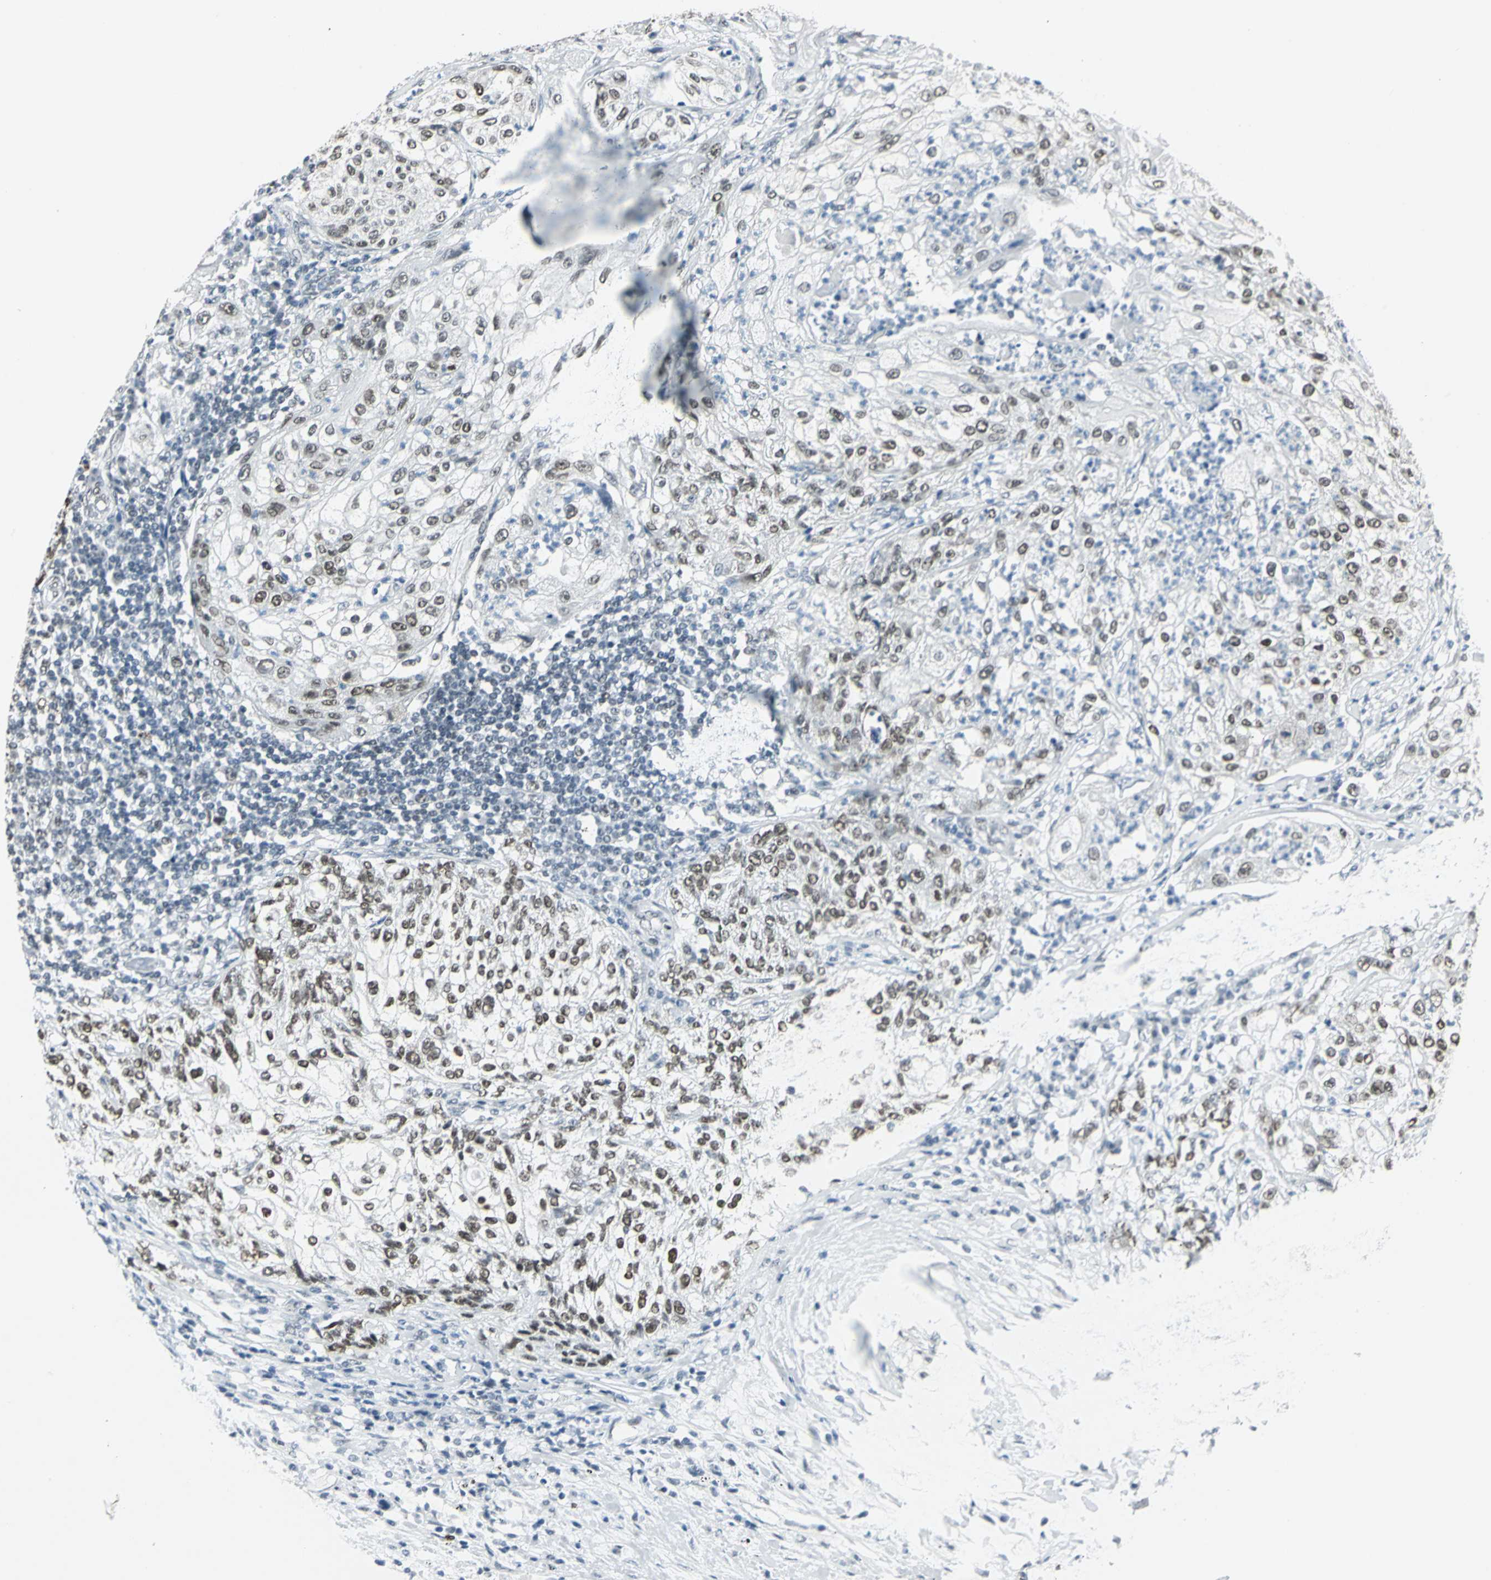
{"staining": {"intensity": "moderate", "quantity": "25%-75%", "location": "nuclear"}, "tissue": "lung cancer", "cell_type": "Tumor cells", "image_type": "cancer", "snomed": [{"axis": "morphology", "description": "Inflammation, NOS"}, {"axis": "morphology", "description": "Squamous cell carcinoma, NOS"}, {"axis": "topography", "description": "Lymph node"}, {"axis": "topography", "description": "Soft tissue"}, {"axis": "topography", "description": "Lung"}], "caption": "Lung squamous cell carcinoma stained with immunohistochemistry (IHC) displays moderate nuclear staining in approximately 25%-75% of tumor cells.", "gene": "ADNP", "patient": {"sex": "male", "age": 66}}